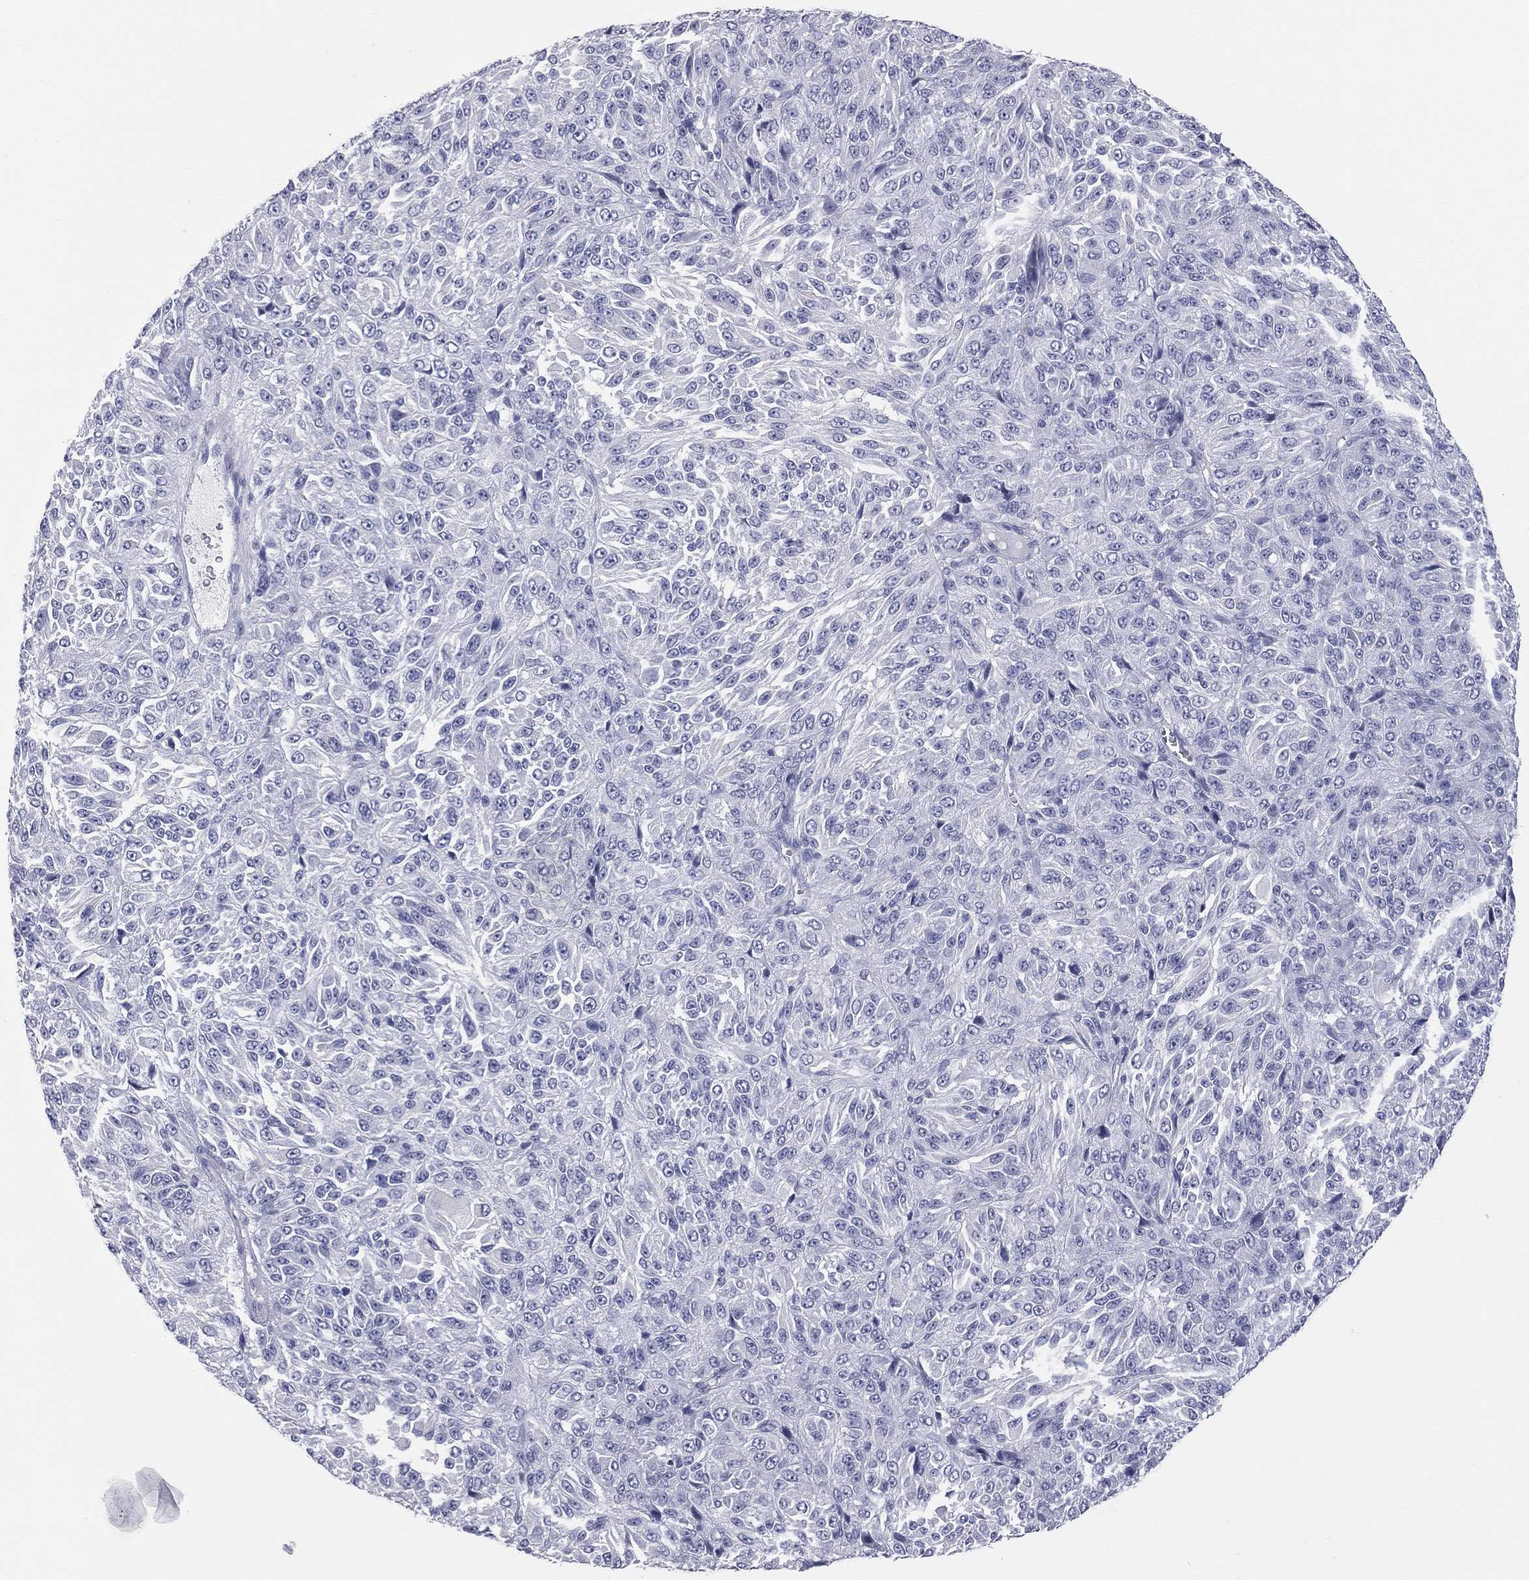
{"staining": {"intensity": "negative", "quantity": "none", "location": "none"}, "tissue": "melanoma", "cell_type": "Tumor cells", "image_type": "cancer", "snomed": [{"axis": "morphology", "description": "Malignant melanoma, Metastatic site"}, {"axis": "topography", "description": "Brain"}], "caption": "There is no significant expression in tumor cells of malignant melanoma (metastatic site).", "gene": "MLN", "patient": {"sex": "female", "age": 56}}